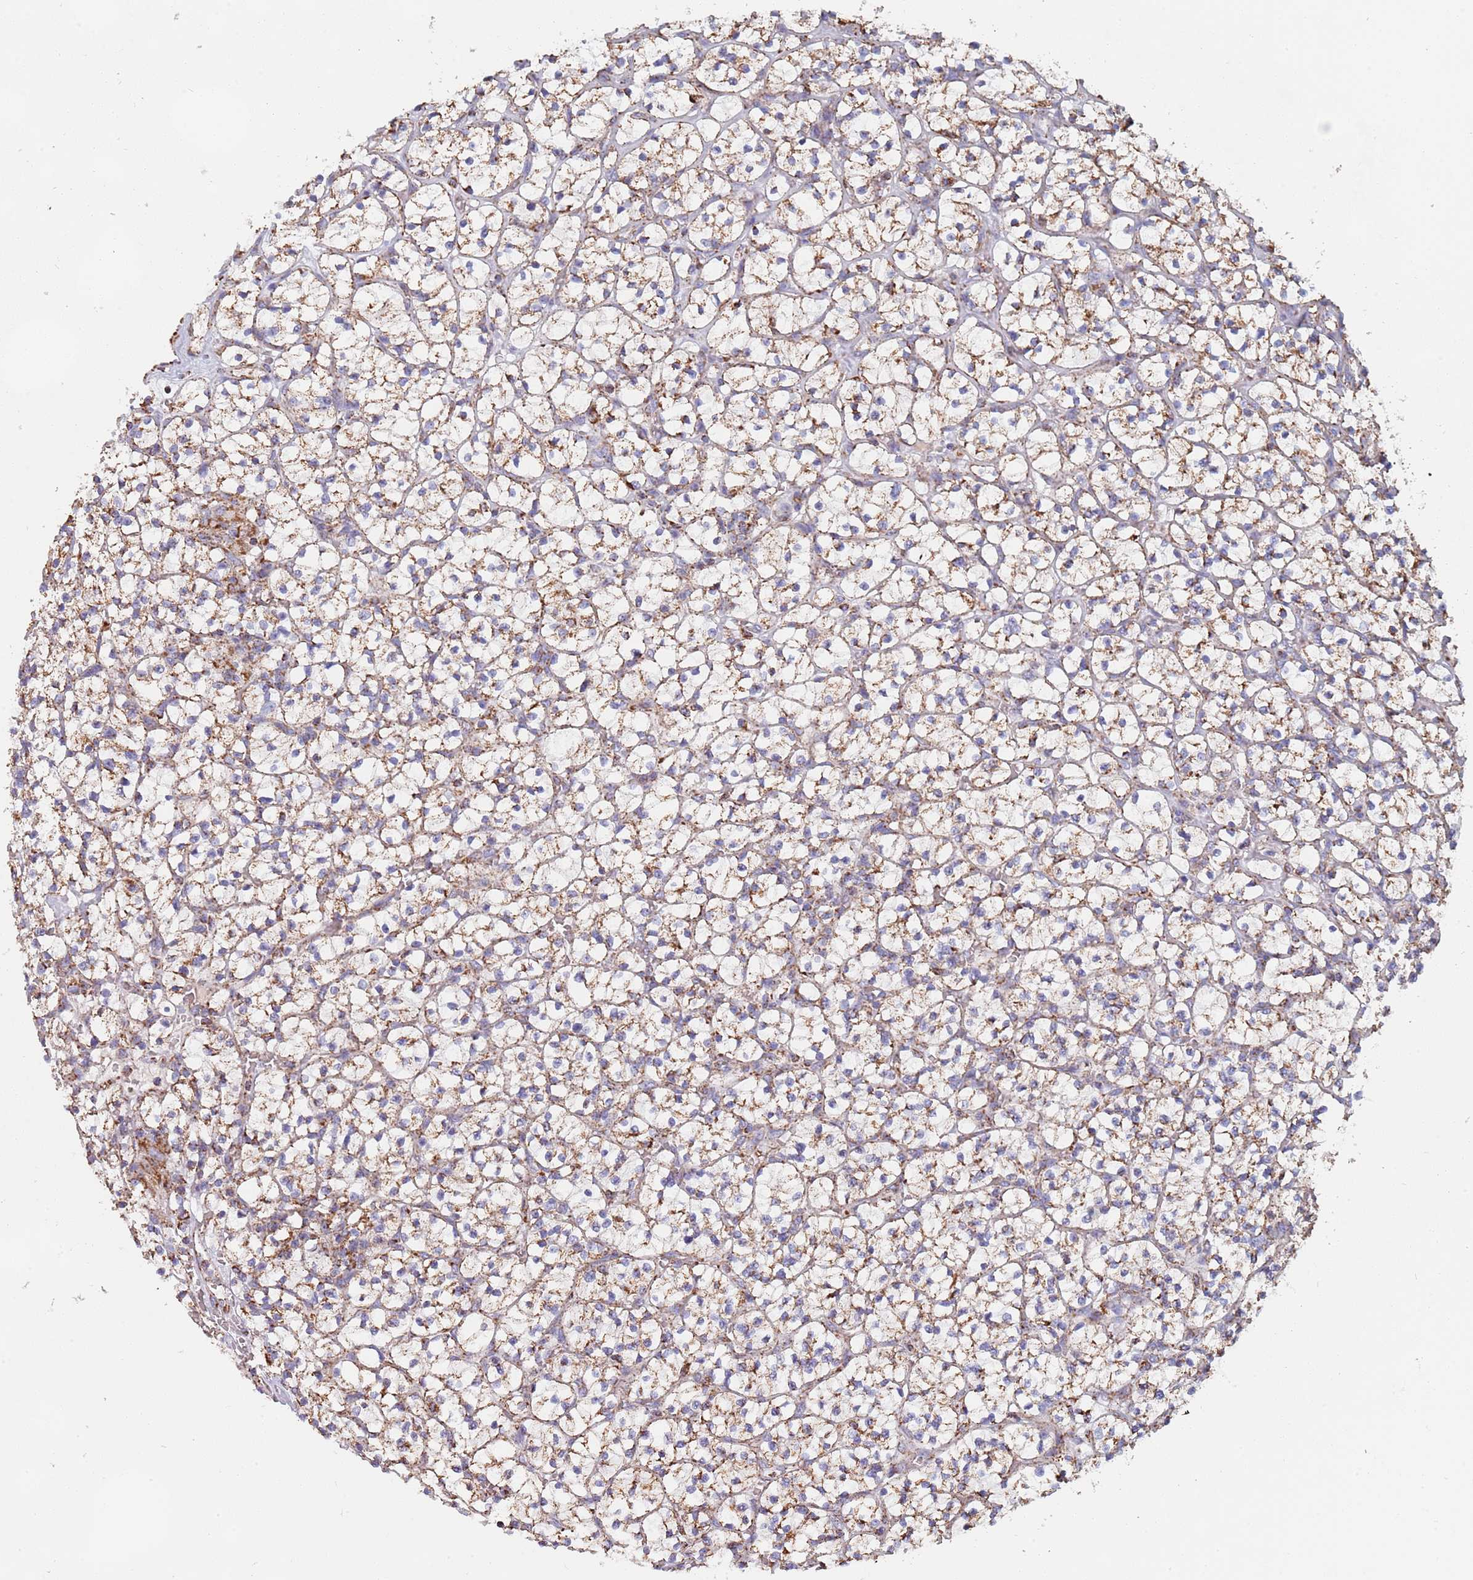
{"staining": {"intensity": "moderate", "quantity": ">75%", "location": "cytoplasmic/membranous"}, "tissue": "renal cancer", "cell_type": "Tumor cells", "image_type": "cancer", "snomed": [{"axis": "morphology", "description": "Adenocarcinoma, NOS"}, {"axis": "topography", "description": "Kidney"}], "caption": "Adenocarcinoma (renal) stained for a protein (brown) displays moderate cytoplasmic/membranous positive expression in about >75% of tumor cells.", "gene": "PGP", "patient": {"sex": "female", "age": 64}}